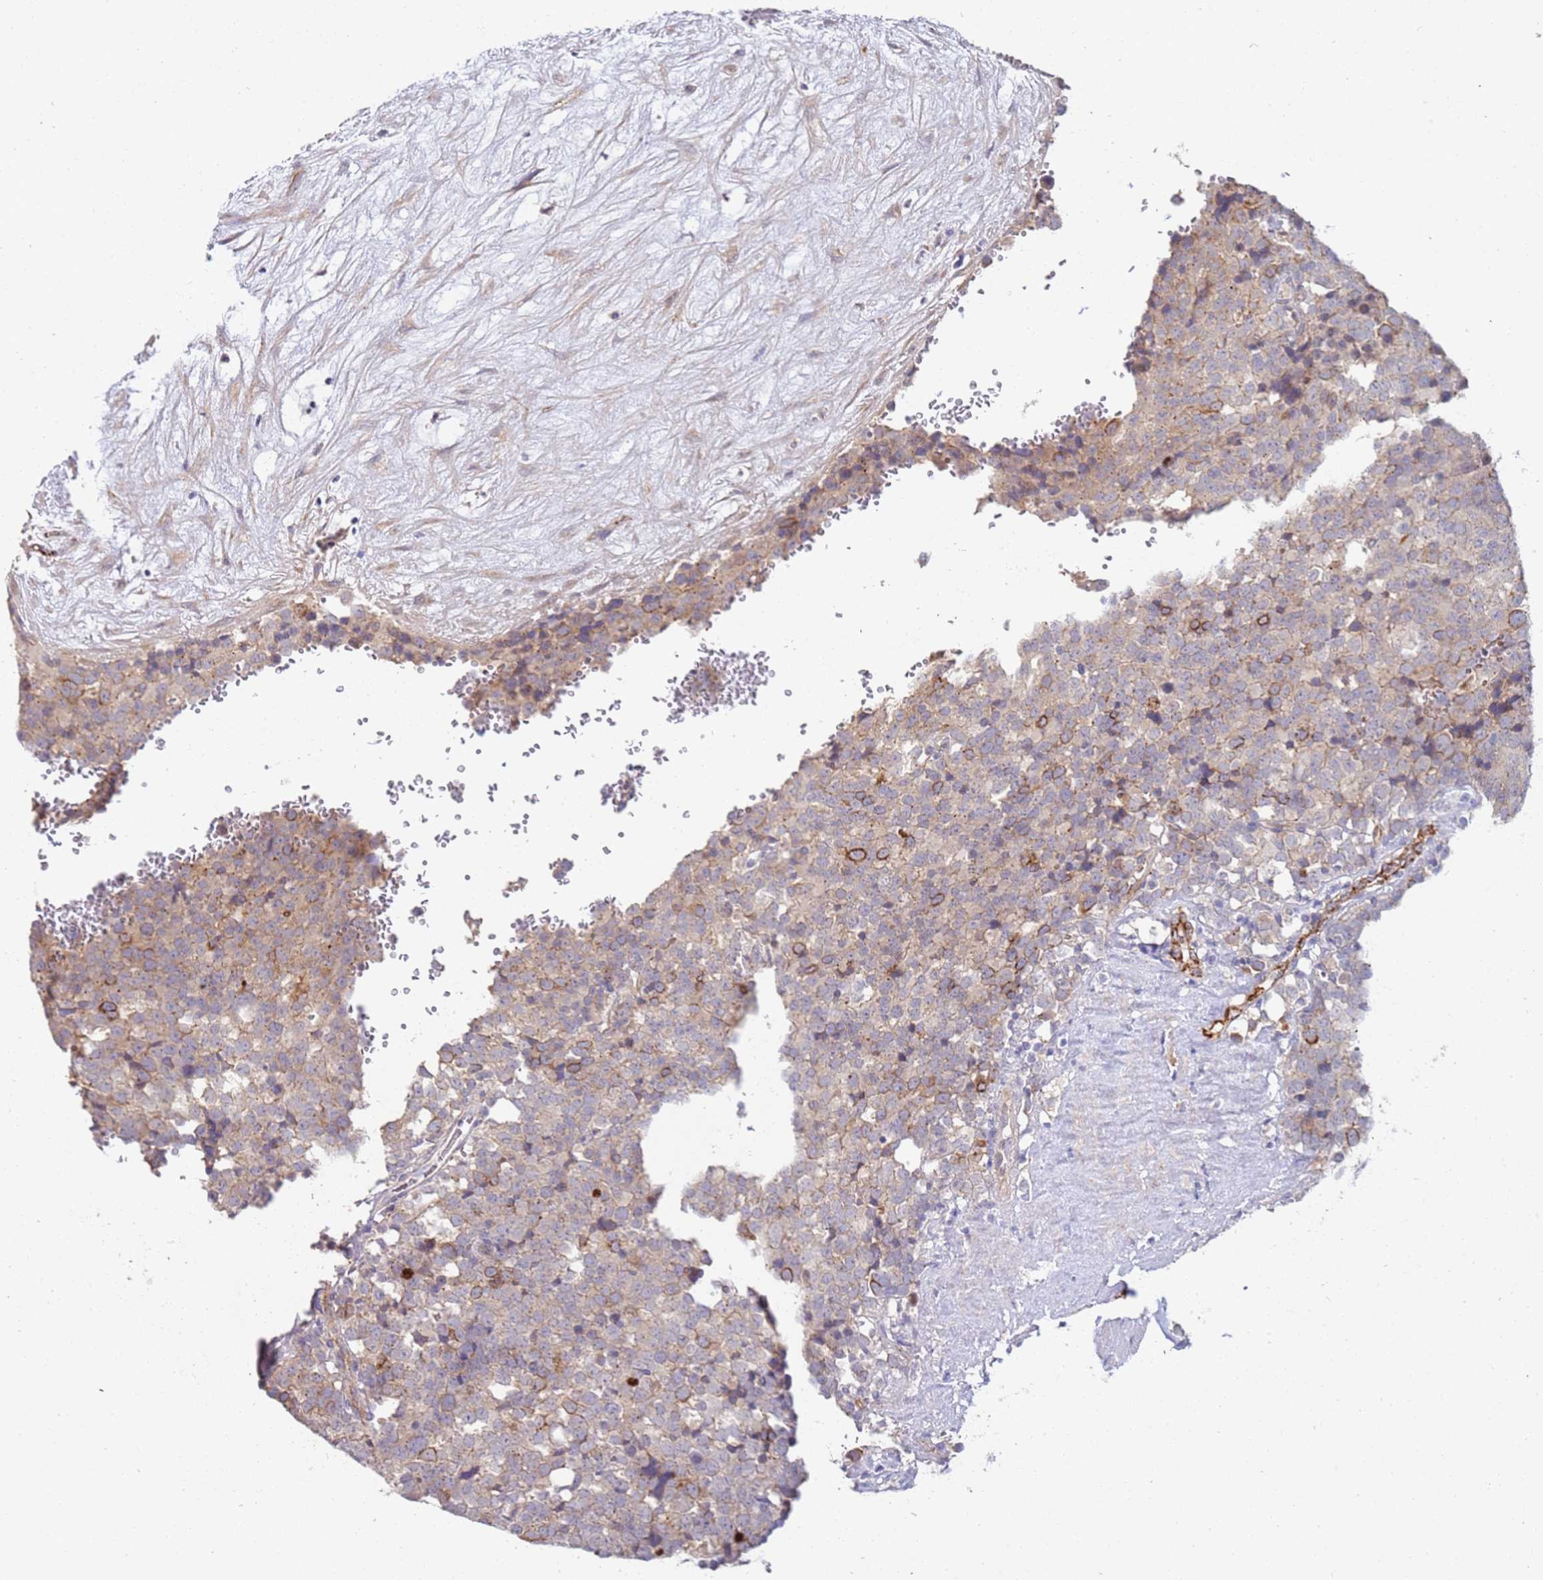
{"staining": {"intensity": "moderate", "quantity": "<25%", "location": "cytoplasmic/membranous"}, "tissue": "testis cancer", "cell_type": "Tumor cells", "image_type": "cancer", "snomed": [{"axis": "morphology", "description": "Seminoma, NOS"}, {"axis": "topography", "description": "Testis"}], "caption": "Human testis cancer (seminoma) stained with a protein marker shows moderate staining in tumor cells.", "gene": "NMUR2", "patient": {"sex": "male", "age": 71}}